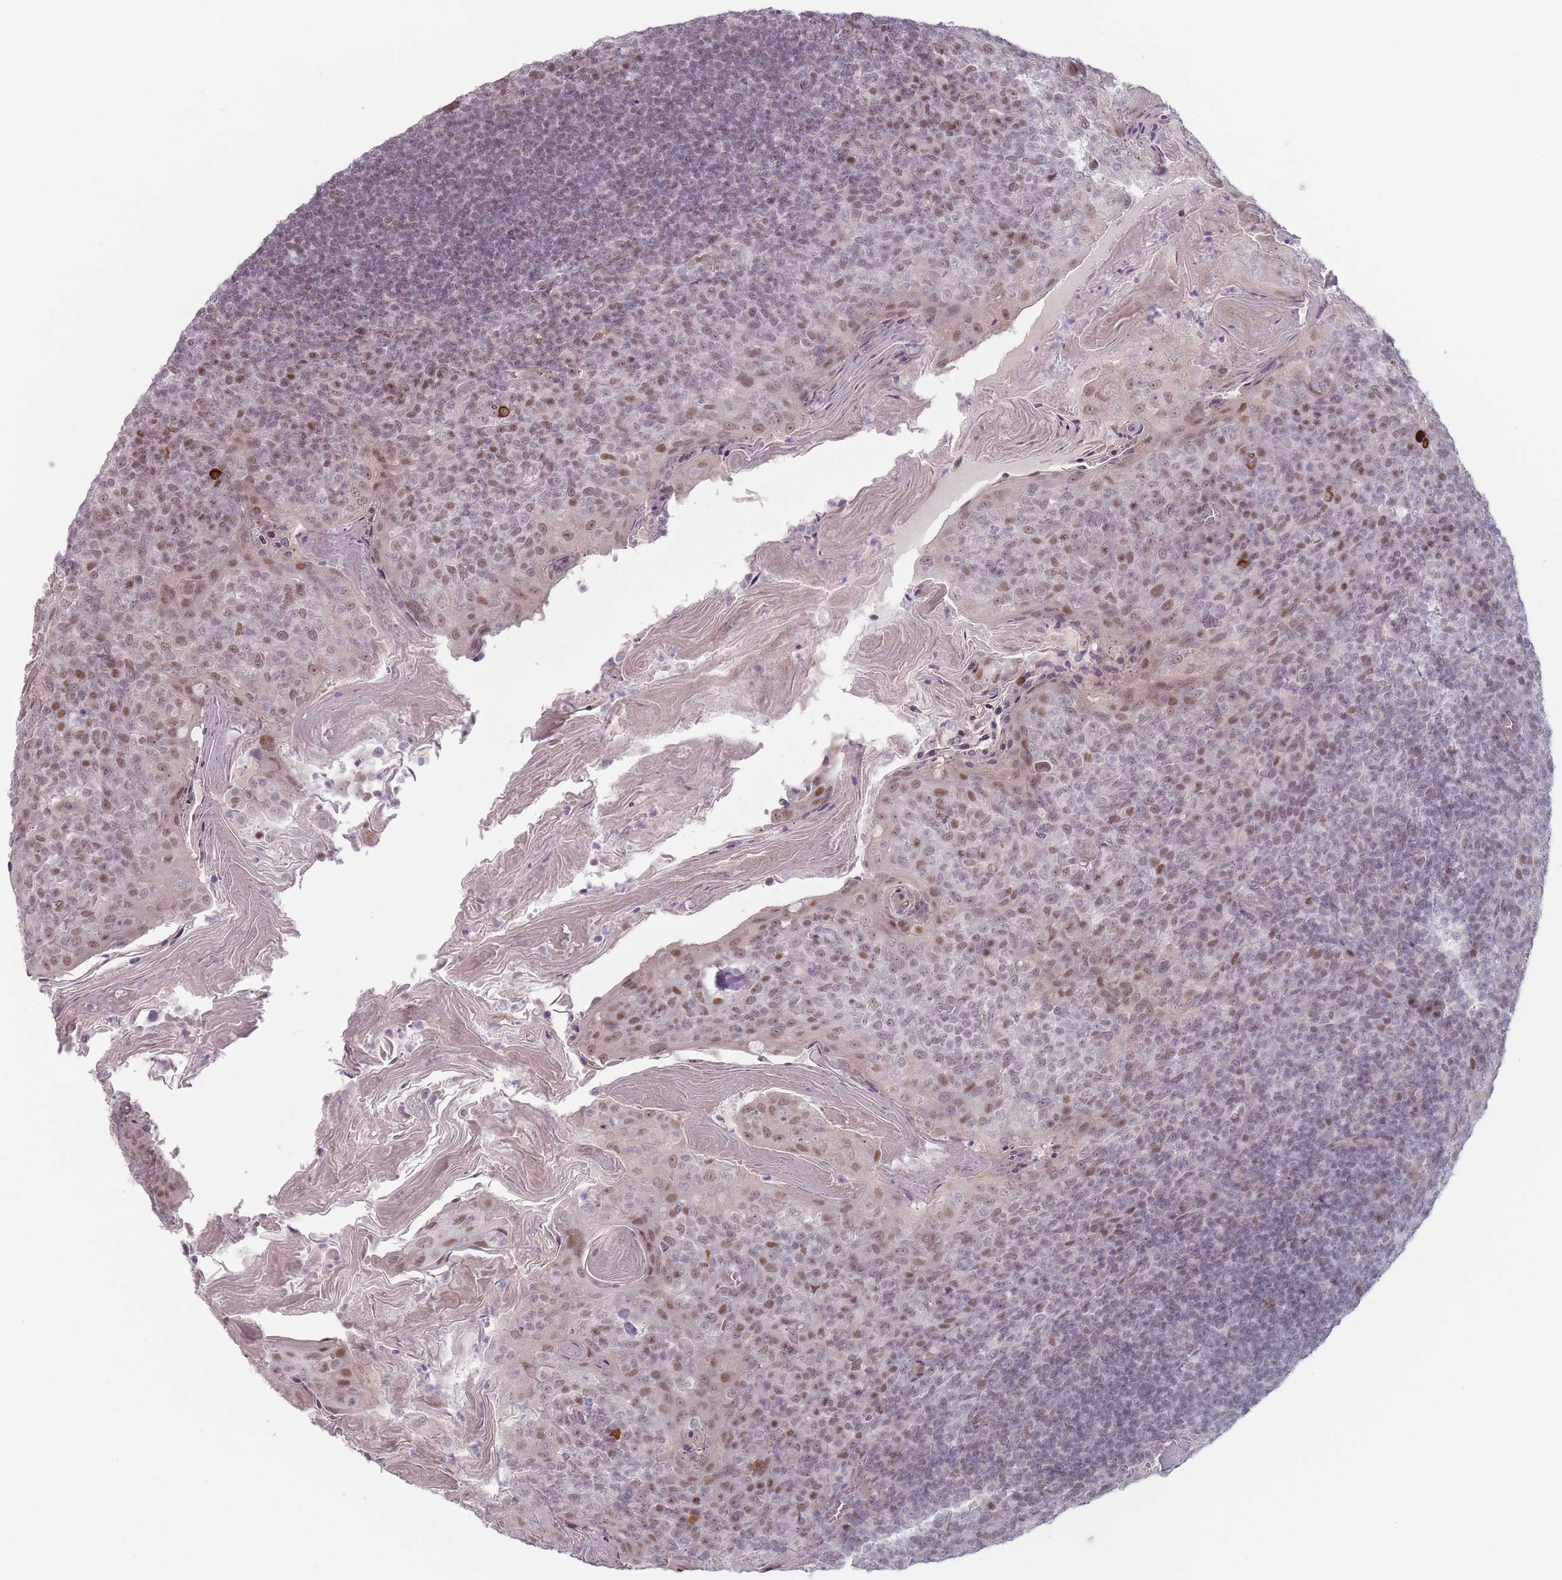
{"staining": {"intensity": "moderate", "quantity": ">75%", "location": "nuclear"}, "tissue": "tonsil", "cell_type": "Germinal center cells", "image_type": "normal", "snomed": [{"axis": "morphology", "description": "Normal tissue, NOS"}, {"axis": "topography", "description": "Tonsil"}], "caption": "This micrograph shows immunohistochemistry (IHC) staining of benign human tonsil, with medium moderate nuclear staining in approximately >75% of germinal center cells.", "gene": "SH3BGRL2", "patient": {"sex": "female", "age": 10}}